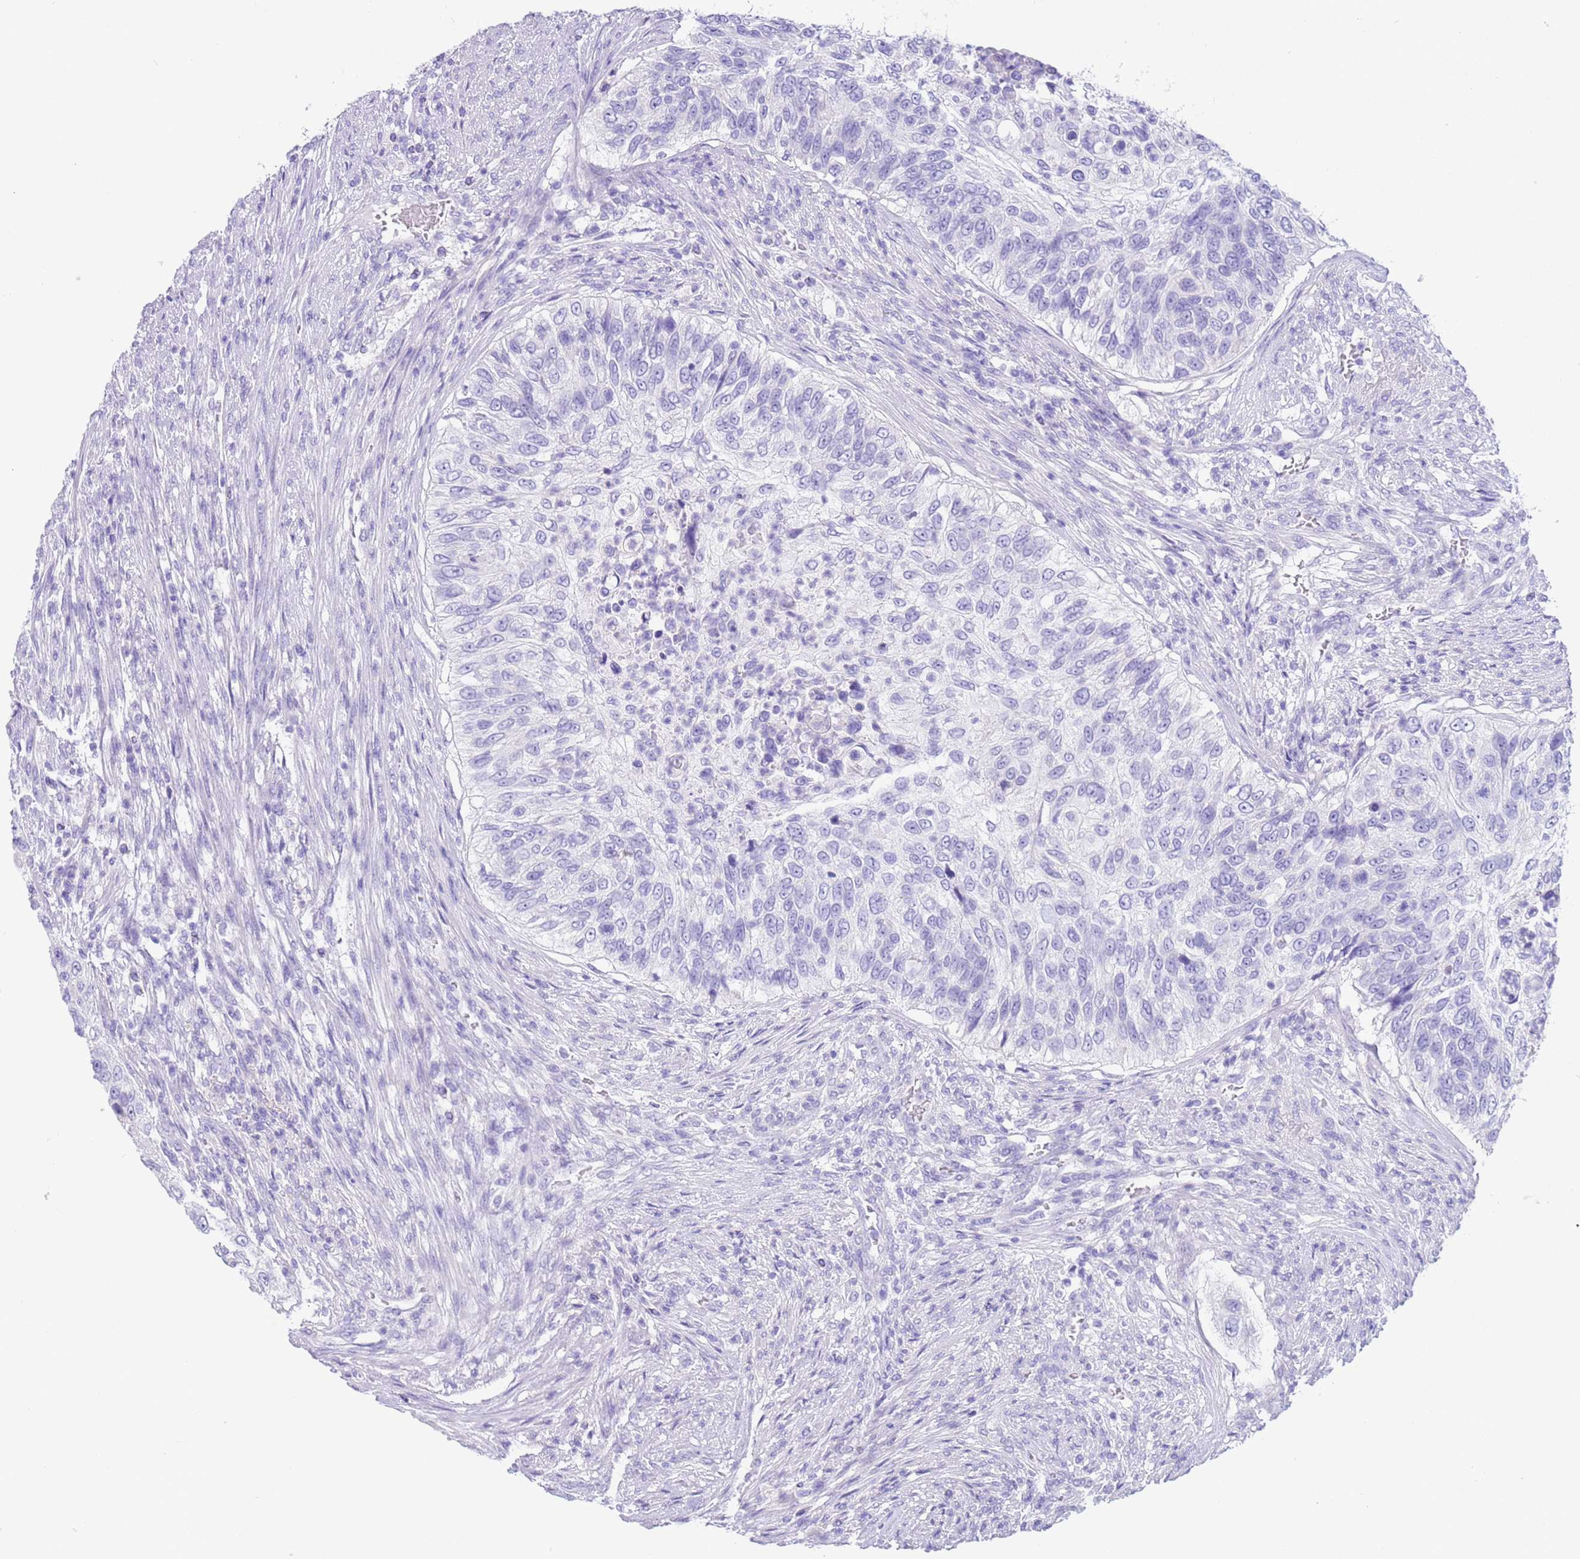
{"staining": {"intensity": "negative", "quantity": "none", "location": "none"}, "tissue": "urothelial cancer", "cell_type": "Tumor cells", "image_type": "cancer", "snomed": [{"axis": "morphology", "description": "Urothelial carcinoma, High grade"}, {"axis": "topography", "description": "Urinary bladder"}], "caption": "Protein analysis of urothelial cancer reveals no significant positivity in tumor cells.", "gene": "CPB1", "patient": {"sex": "female", "age": 60}}